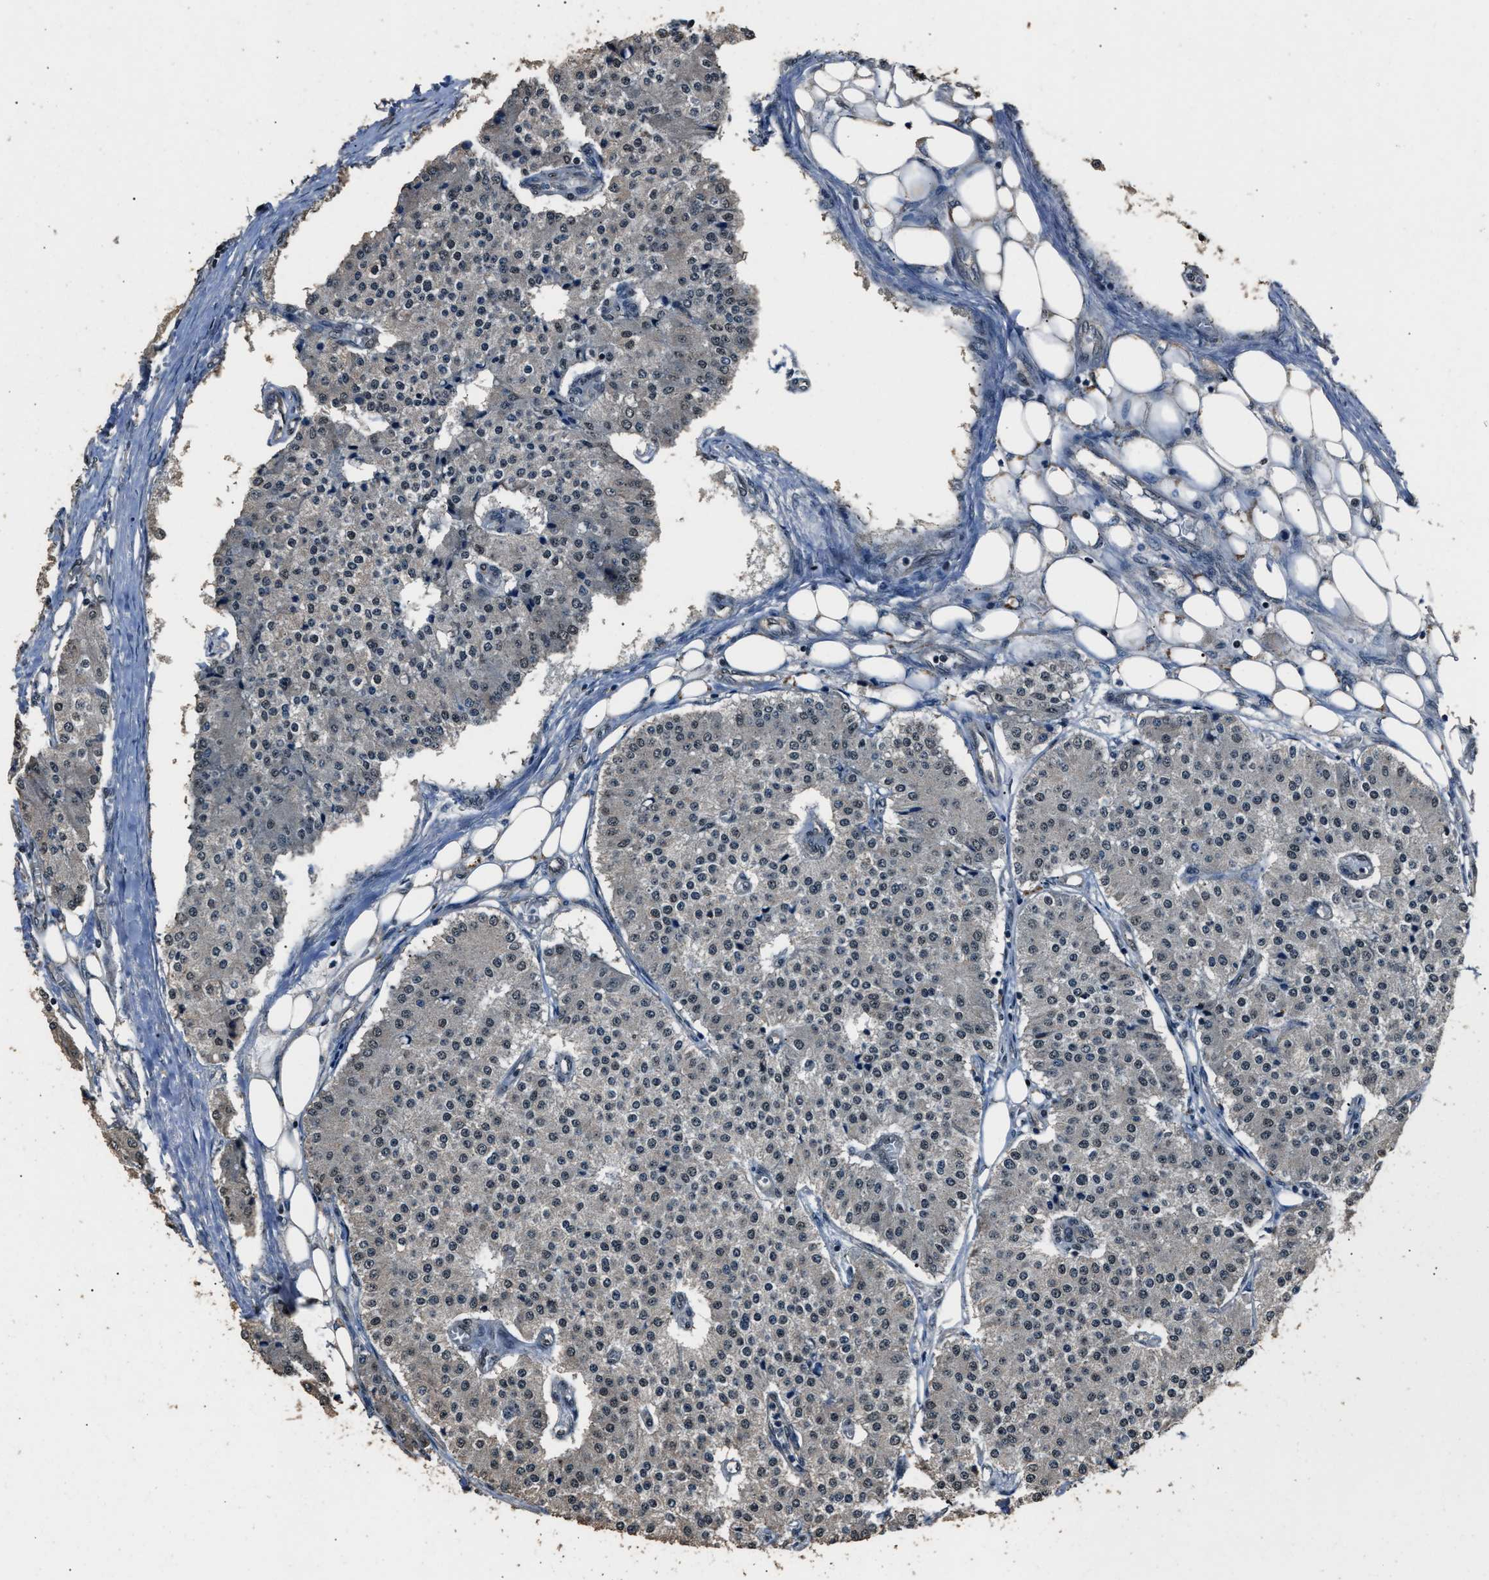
{"staining": {"intensity": "weak", "quantity": "<25%", "location": "nuclear"}, "tissue": "carcinoid", "cell_type": "Tumor cells", "image_type": "cancer", "snomed": [{"axis": "morphology", "description": "Carcinoid, malignant, NOS"}, {"axis": "topography", "description": "Colon"}], "caption": "Tumor cells show no significant expression in carcinoid.", "gene": "DFFA", "patient": {"sex": "female", "age": 52}}